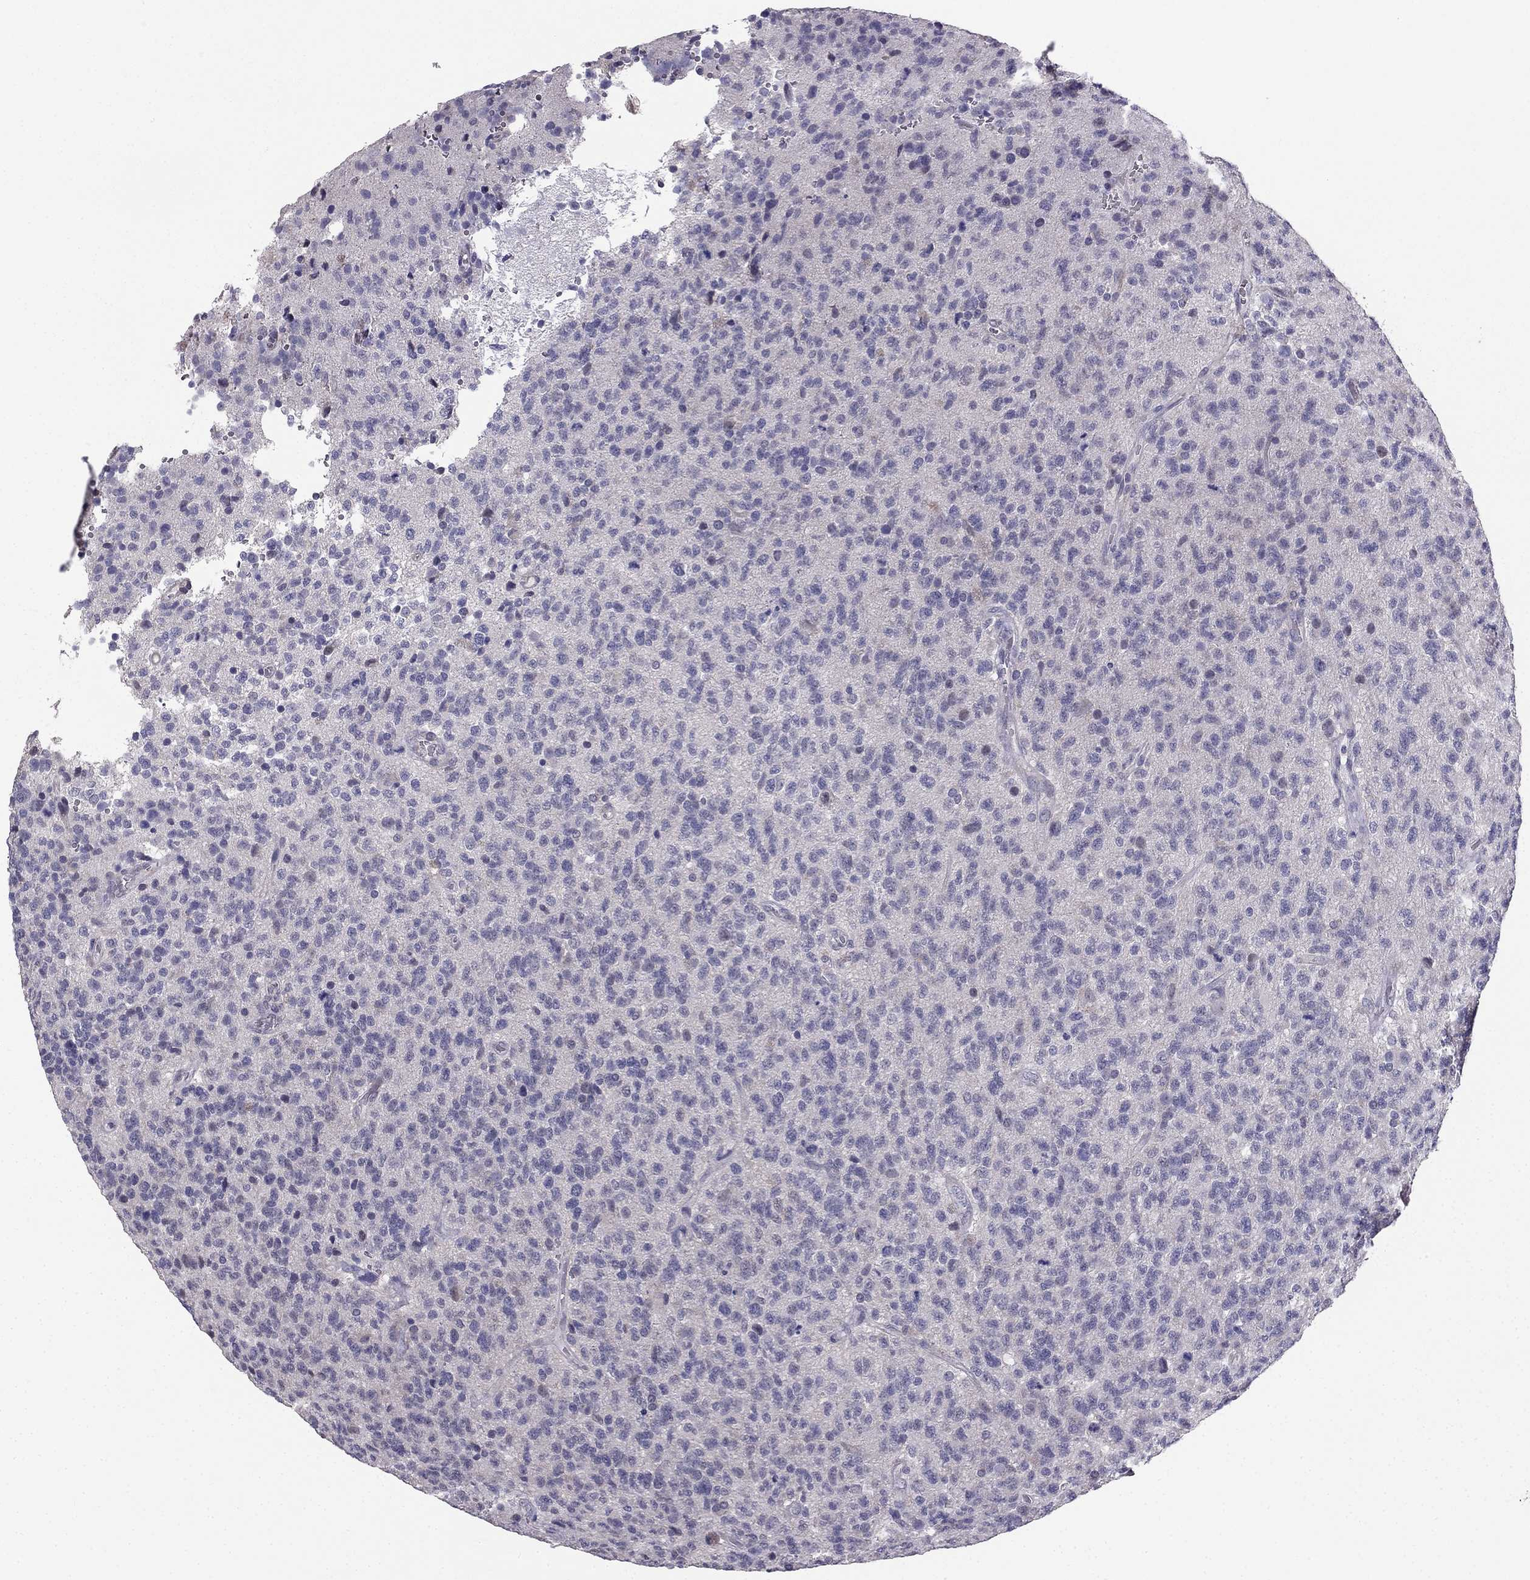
{"staining": {"intensity": "negative", "quantity": "none", "location": "none"}, "tissue": "glioma", "cell_type": "Tumor cells", "image_type": "cancer", "snomed": [{"axis": "morphology", "description": "Glioma, malignant, High grade"}, {"axis": "topography", "description": "Brain"}], "caption": "High magnification brightfield microscopy of glioma stained with DAB (brown) and counterstained with hematoxylin (blue): tumor cells show no significant expression. The staining is performed using DAB (3,3'-diaminobenzidine) brown chromogen with nuclei counter-stained in using hematoxylin.", "gene": "HSFX1", "patient": {"sex": "male", "age": 56}}